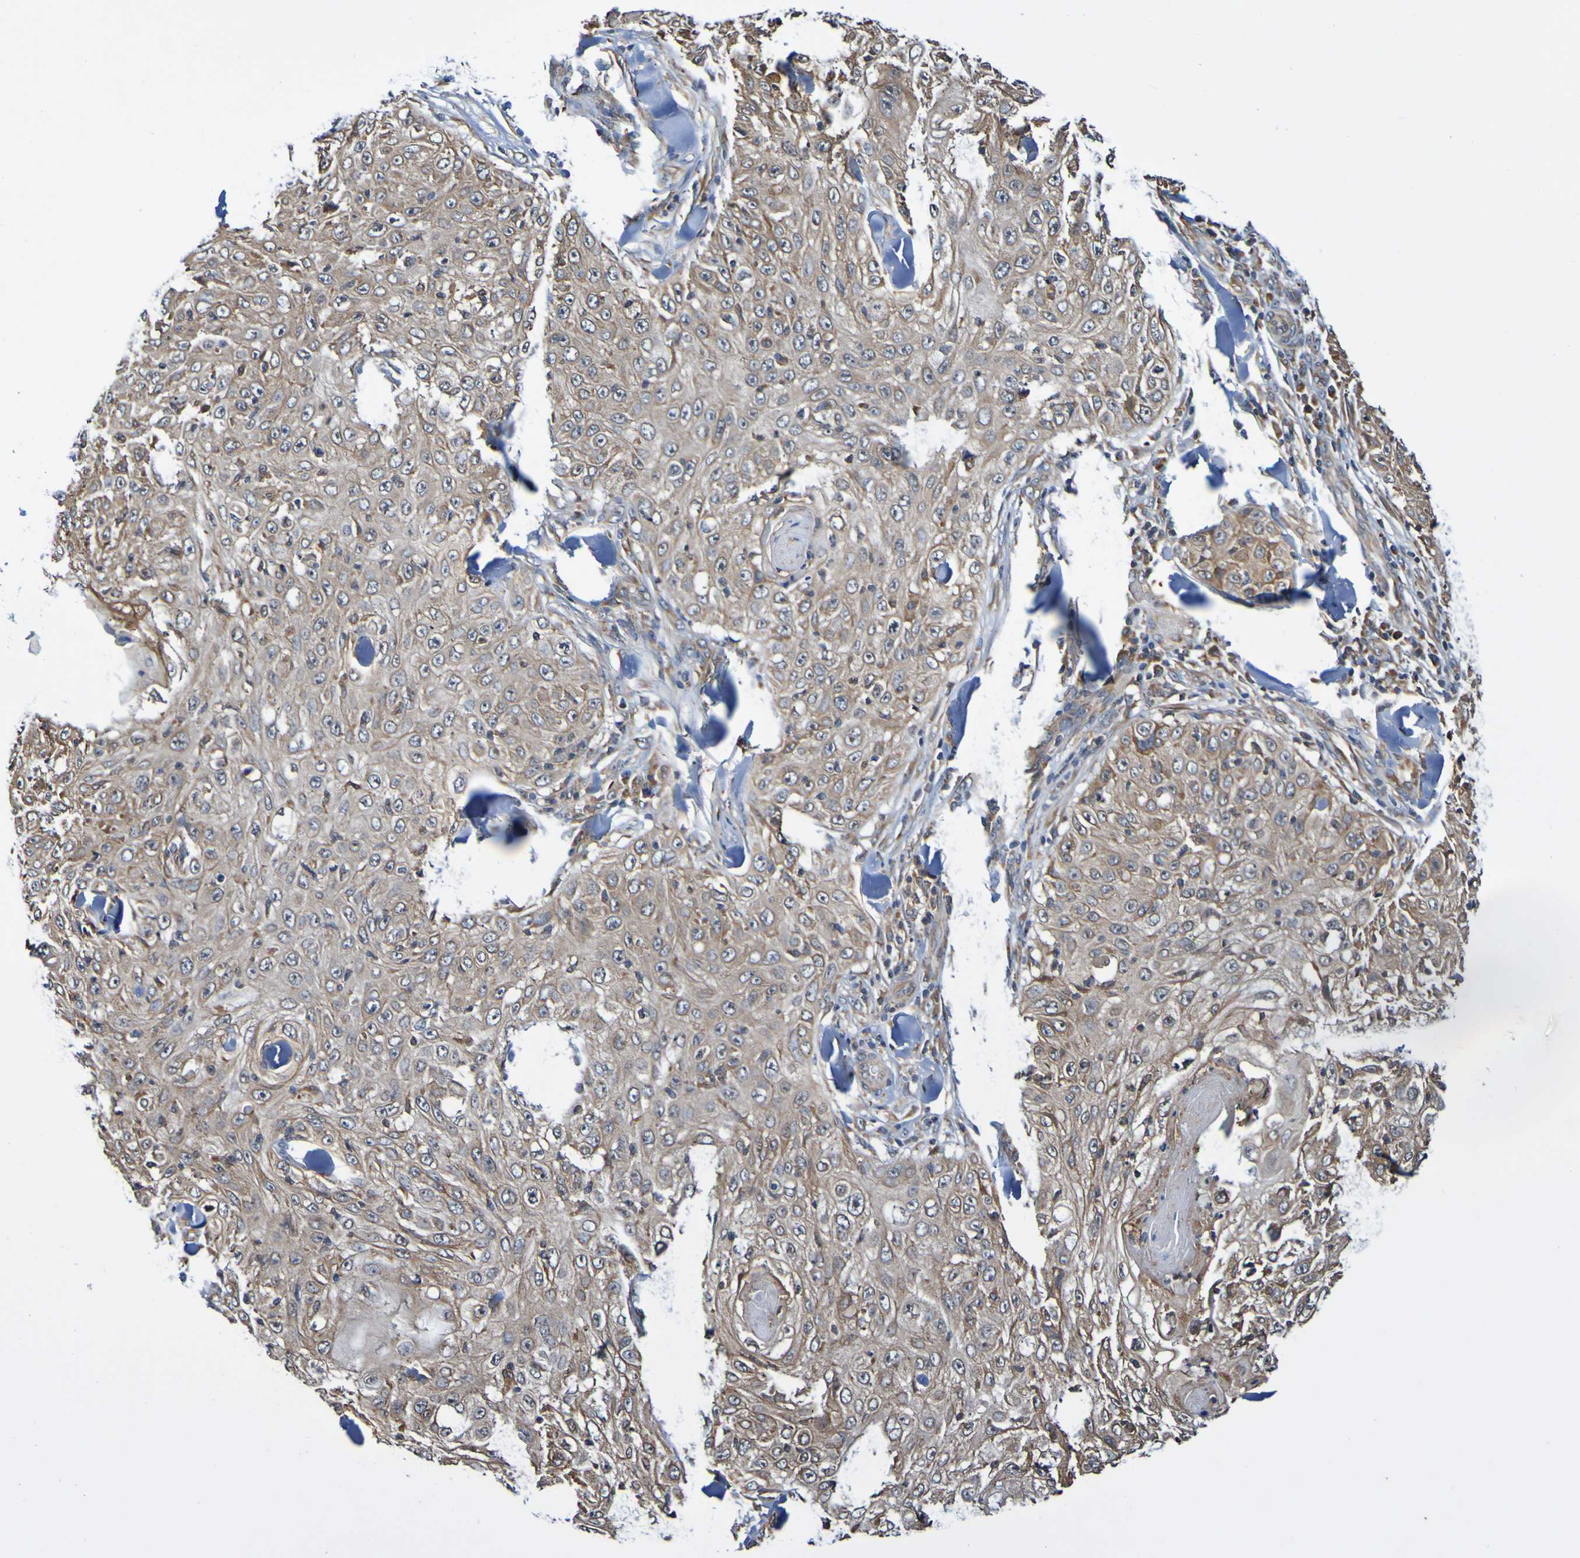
{"staining": {"intensity": "weak", "quantity": "25%-75%", "location": "cytoplasmic/membranous"}, "tissue": "skin cancer", "cell_type": "Tumor cells", "image_type": "cancer", "snomed": [{"axis": "morphology", "description": "Squamous cell carcinoma, NOS"}, {"axis": "topography", "description": "Skin"}], "caption": "Protein expression analysis of skin cancer (squamous cell carcinoma) displays weak cytoplasmic/membranous positivity in approximately 25%-75% of tumor cells. (Stains: DAB (3,3'-diaminobenzidine) in brown, nuclei in blue, Microscopy: brightfield microscopy at high magnification).", "gene": "AXIN1", "patient": {"sex": "male", "age": 86}}